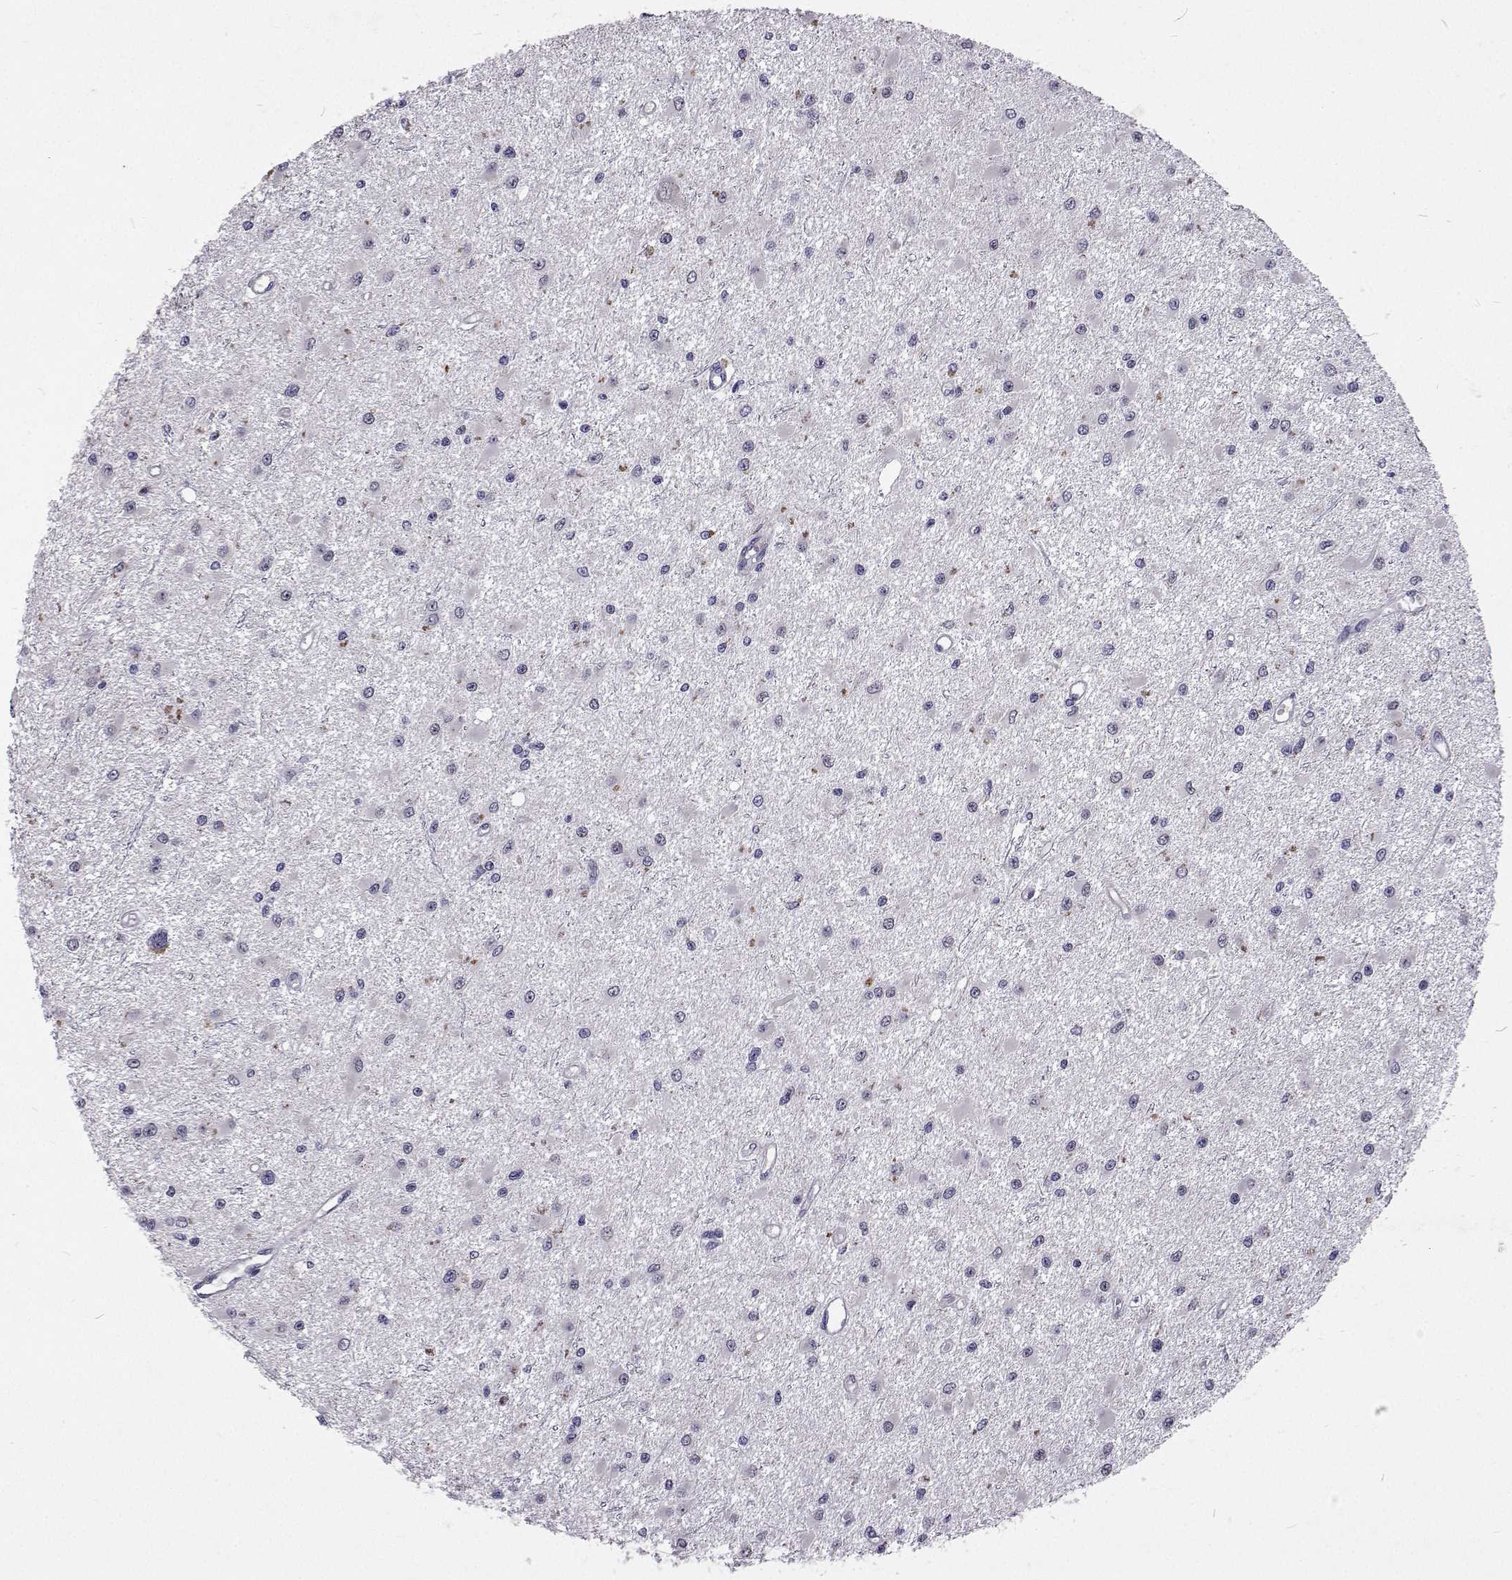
{"staining": {"intensity": "negative", "quantity": "none", "location": "none"}, "tissue": "glioma", "cell_type": "Tumor cells", "image_type": "cancer", "snomed": [{"axis": "morphology", "description": "Glioma, malignant, High grade"}, {"axis": "topography", "description": "Brain"}], "caption": "There is no significant positivity in tumor cells of glioma.", "gene": "DHTKD1", "patient": {"sex": "male", "age": 54}}